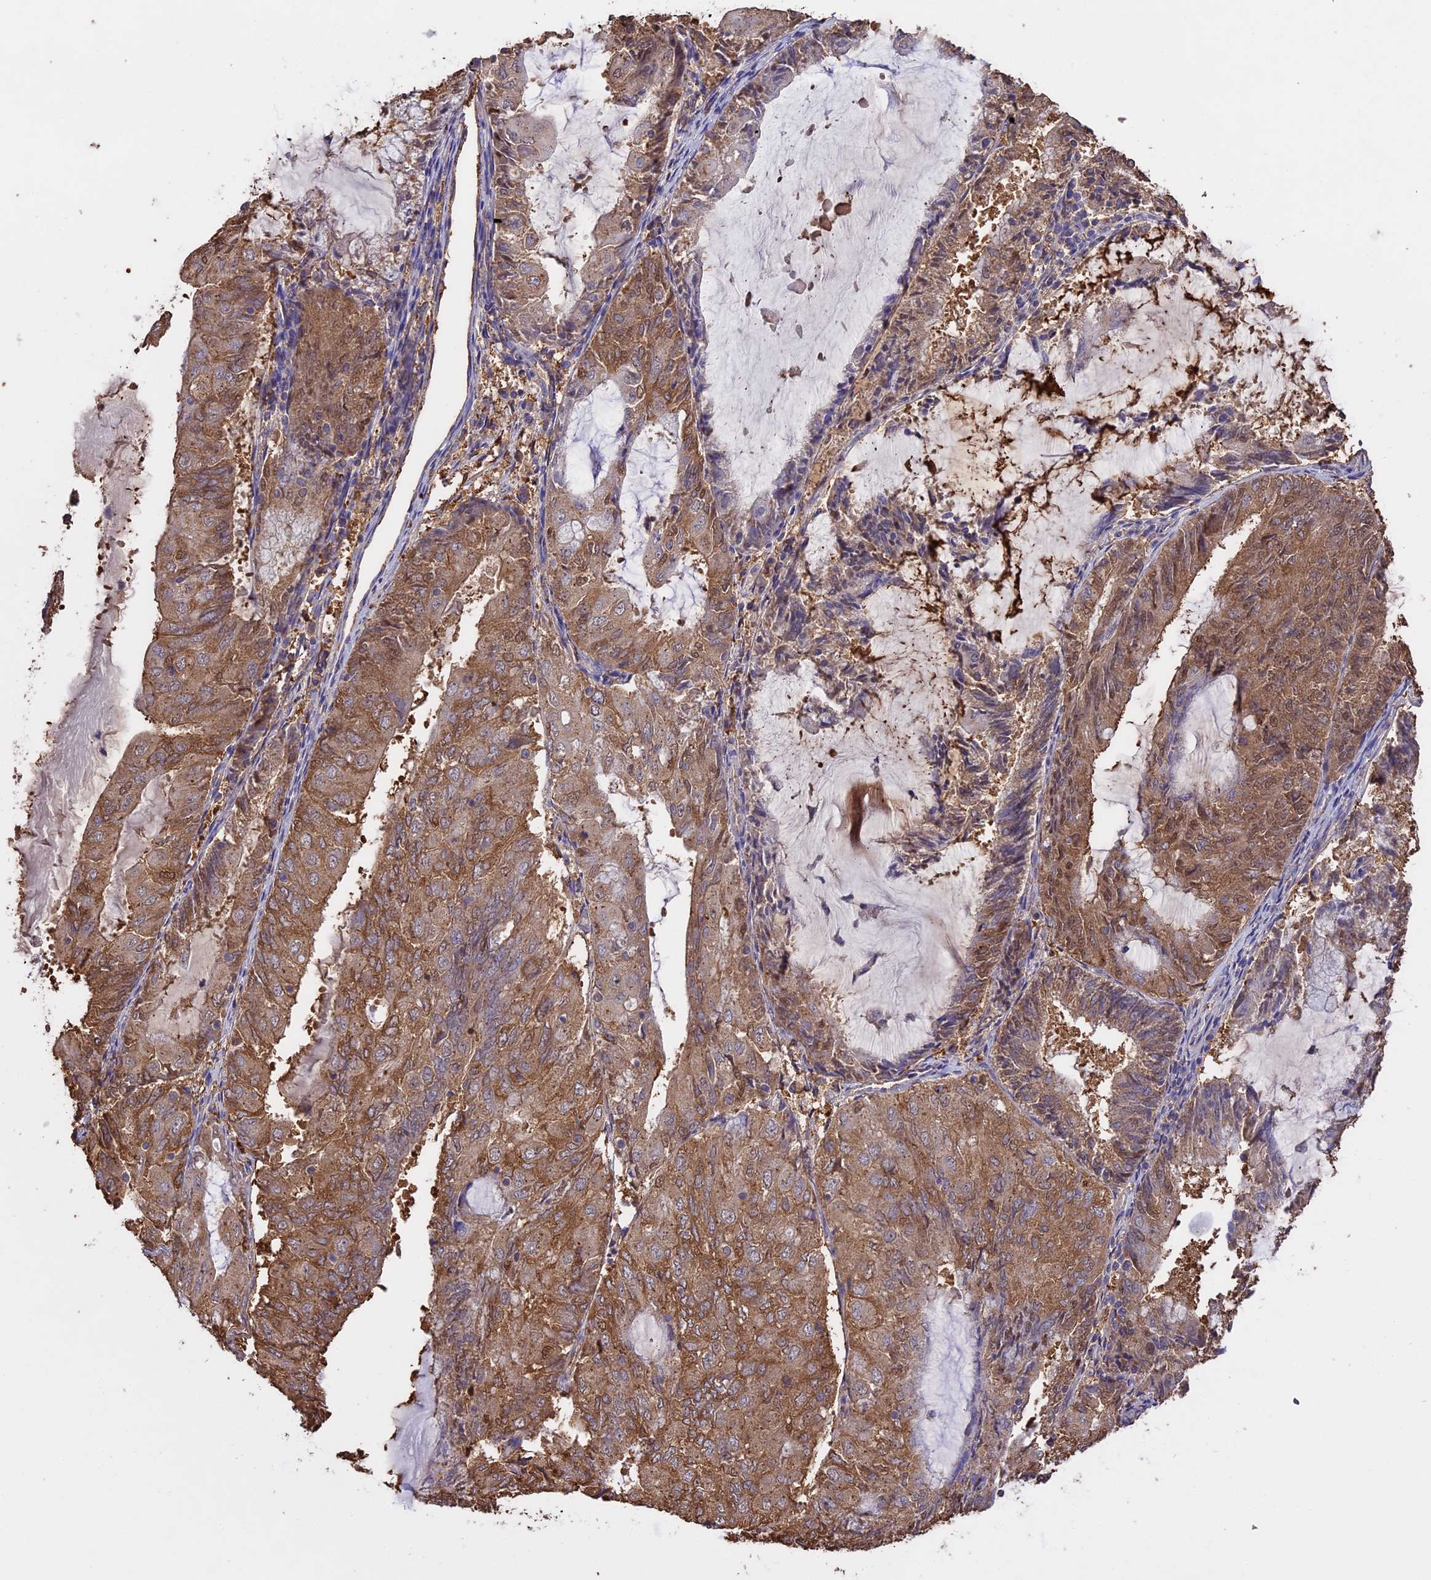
{"staining": {"intensity": "moderate", "quantity": ">75%", "location": "cytoplasmic/membranous"}, "tissue": "endometrial cancer", "cell_type": "Tumor cells", "image_type": "cancer", "snomed": [{"axis": "morphology", "description": "Adenocarcinoma, NOS"}, {"axis": "topography", "description": "Endometrium"}], "caption": "Endometrial cancer (adenocarcinoma) tissue displays moderate cytoplasmic/membranous expression in about >75% of tumor cells The staining was performed using DAB (3,3'-diaminobenzidine) to visualize the protein expression in brown, while the nuclei were stained in blue with hematoxylin (Magnification: 20x).", "gene": "ARHGAP19", "patient": {"sex": "female", "age": 81}}